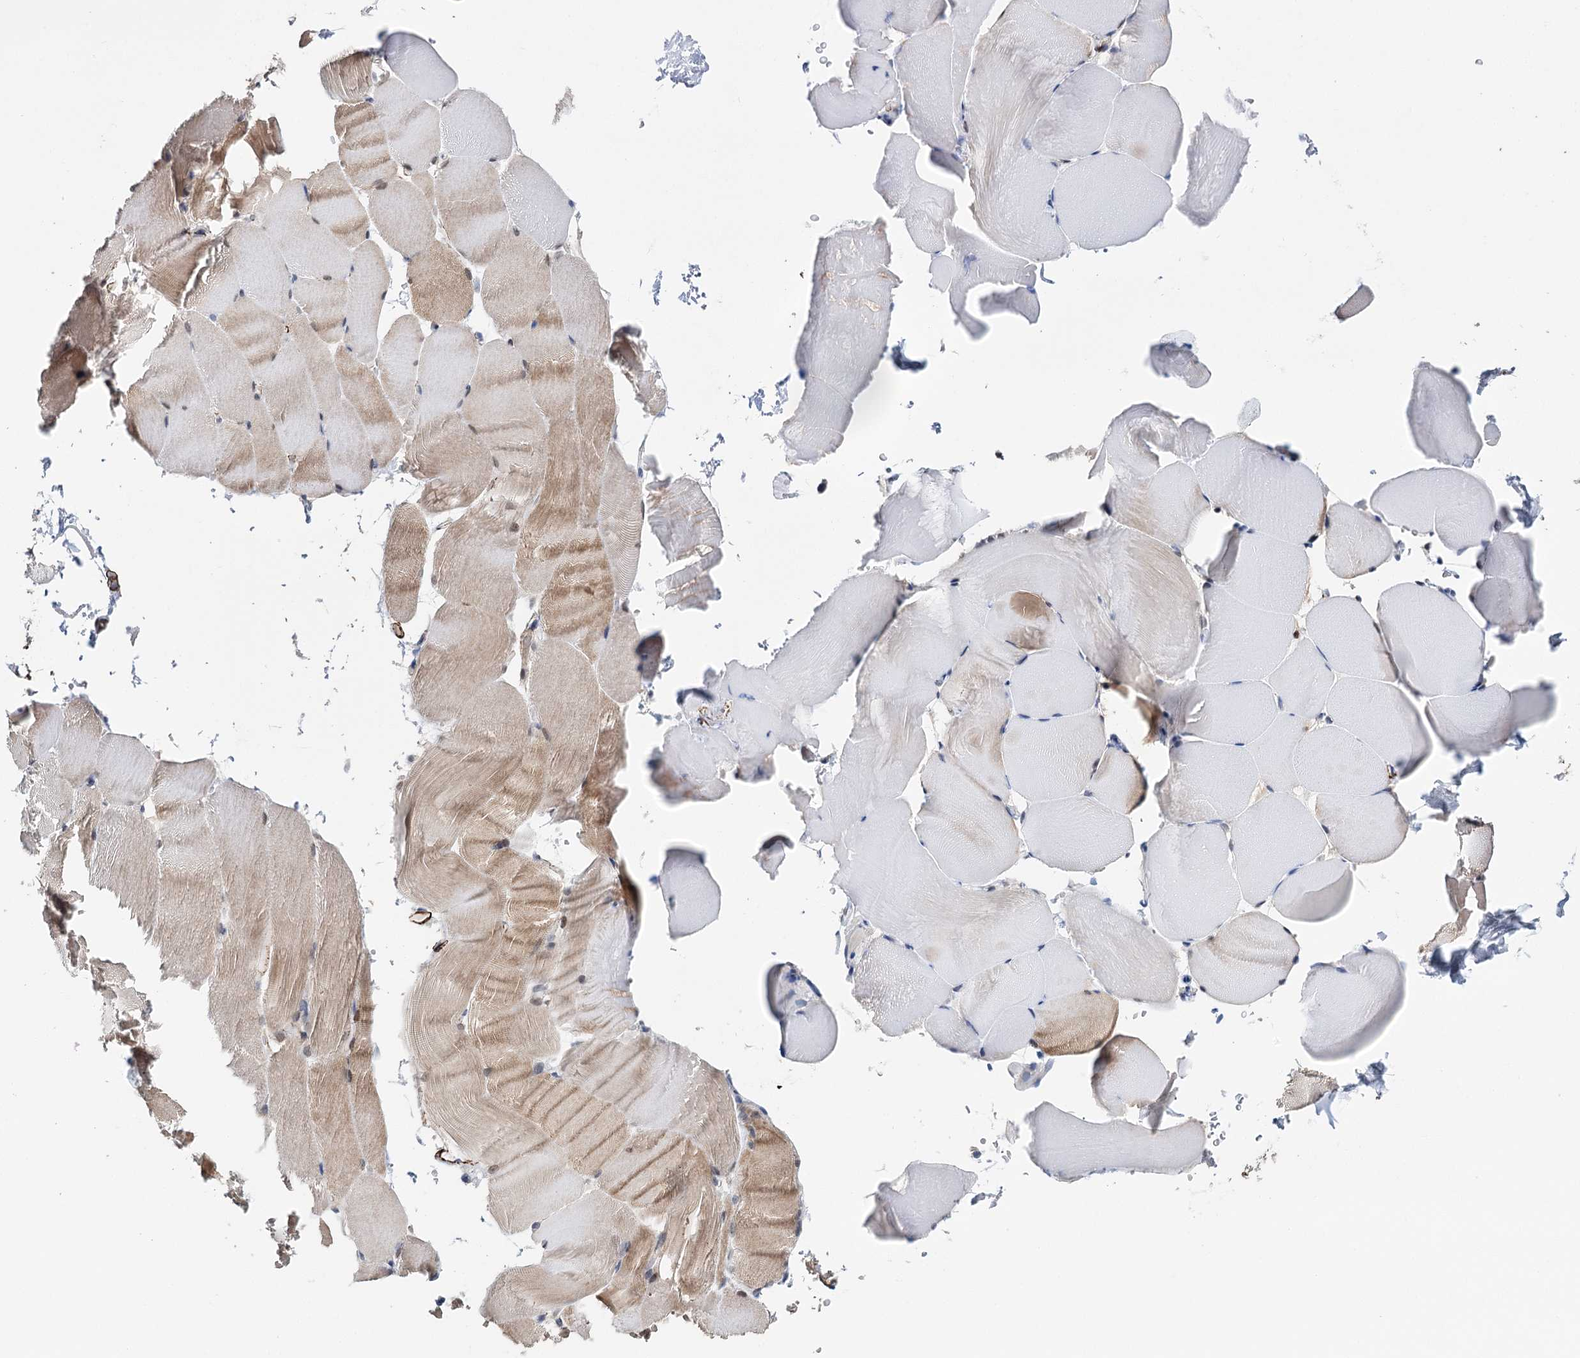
{"staining": {"intensity": "weak", "quantity": ">75%", "location": "cytoplasmic/membranous,nuclear"}, "tissue": "skeletal muscle", "cell_type": "Myocytes", "image_type": "normal", "snomed": [{"axis": "morphology", "description": "Normal tissue, NOS"}, {"axis": "topography", "description": "Skeletal muscle"}, {"axis": "topography", "description": "Parathyroid gland"}], "caption": "IHC image of normal skeletal muscle: skeletal muscle stained using immunohistochemistry exhibits low levels of weak protein expression localized specifically in the cytoplasmic/membranous,nuclear of myocytes, appearing as a cytoplasmic/membranous,nuclear brown color.", "gene": "CFAP46", "patient": {"sex": "female", "age": 37}}